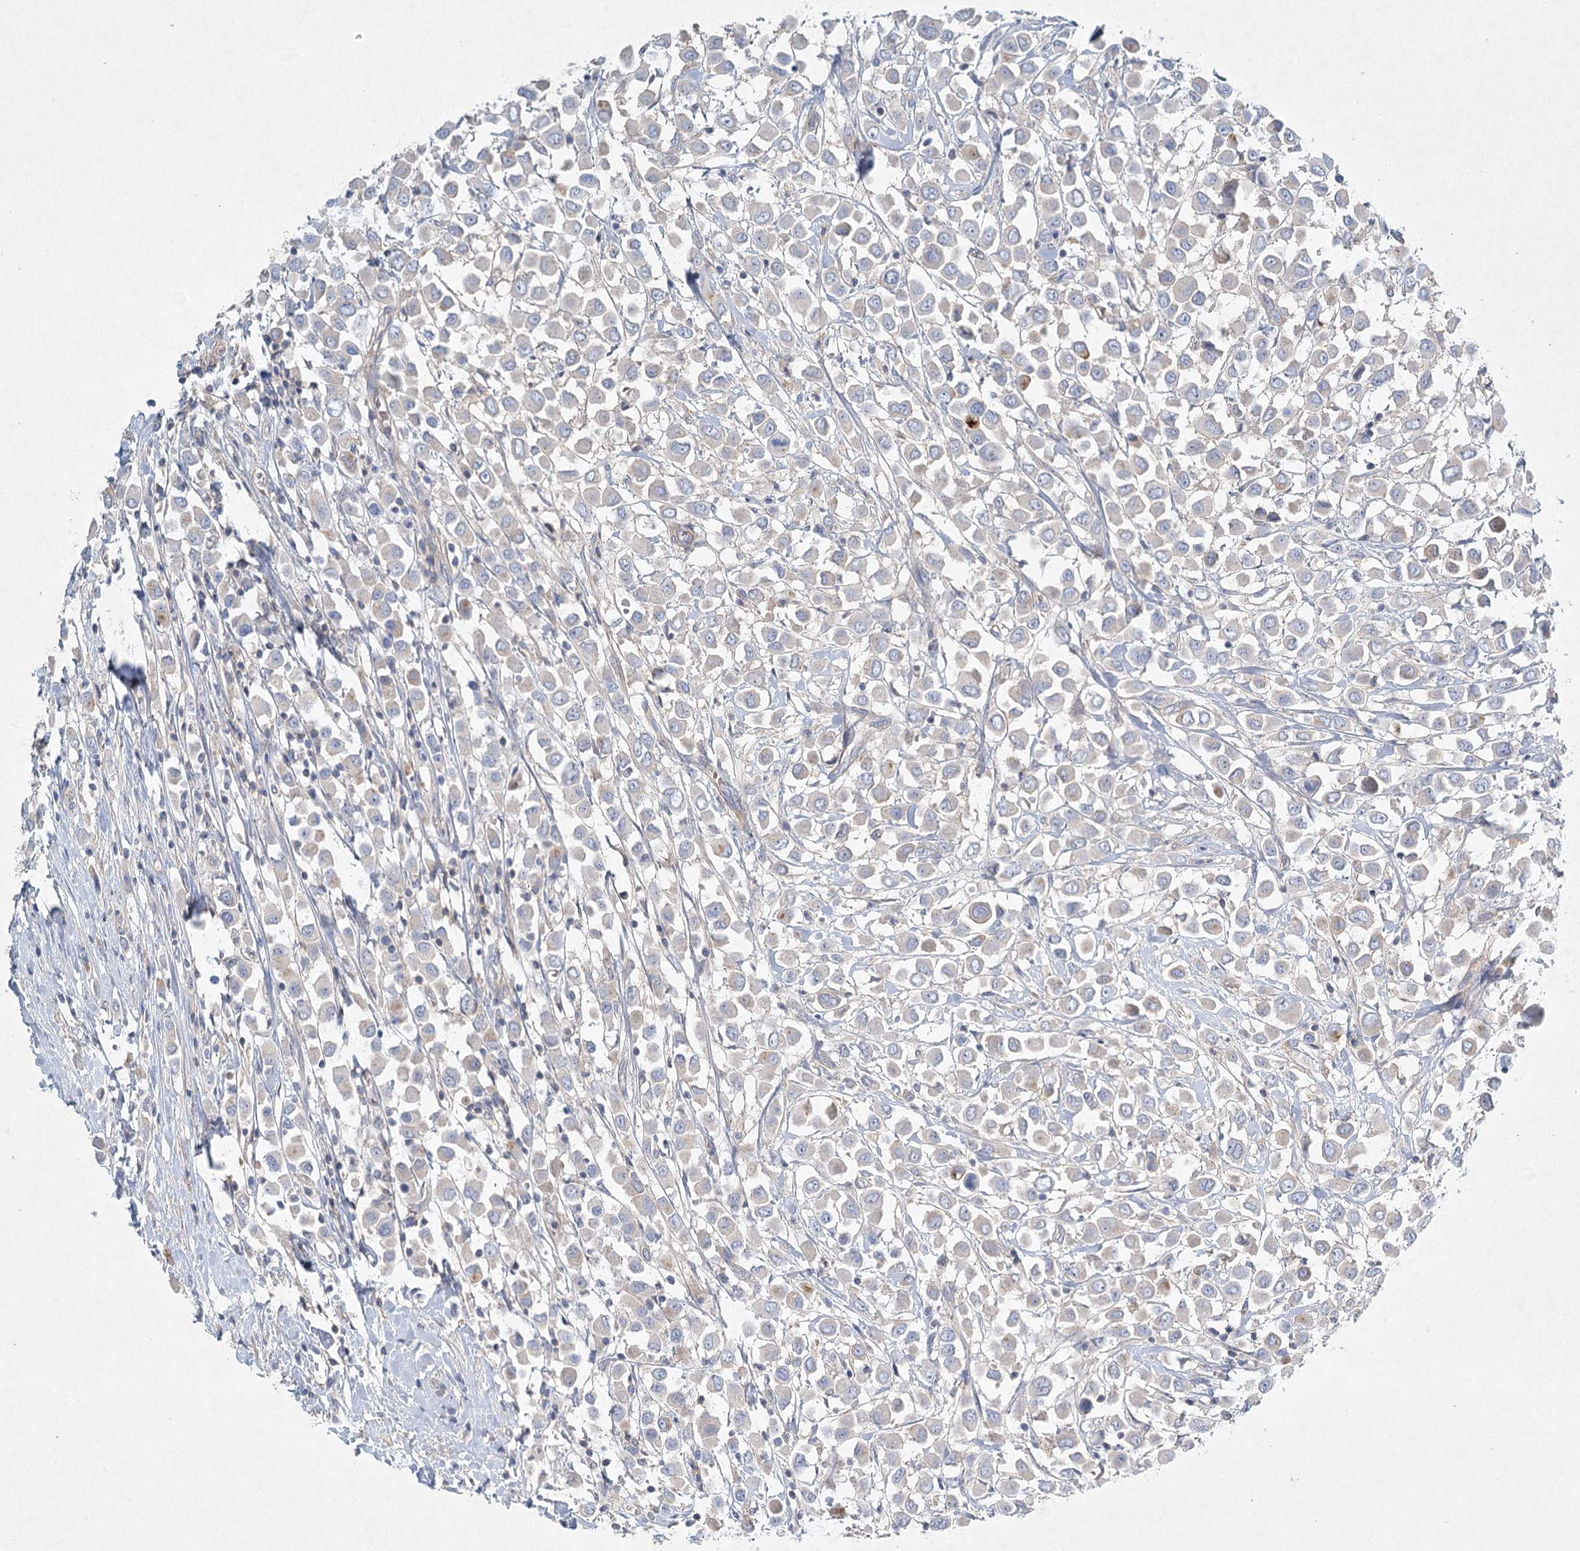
{"staining": {"intensity": "weak", "quantity": "<25%", "location": "cytoplasmic/membranous"}, "tissue": "breast cancer", "cell_type": "Tumor cells", "image_type": "cancer", "snomed": [{"axis": "morphology", "description": "Duct carcinoma"}, {"axis": "topography", "description": "Breast"}], "caption": "Immunohistochemical staining of breast cancer exhibits no significant expression in tumor cells.", "gene": "DNMBP", "patient": {"sex": "female", "age": 61}}